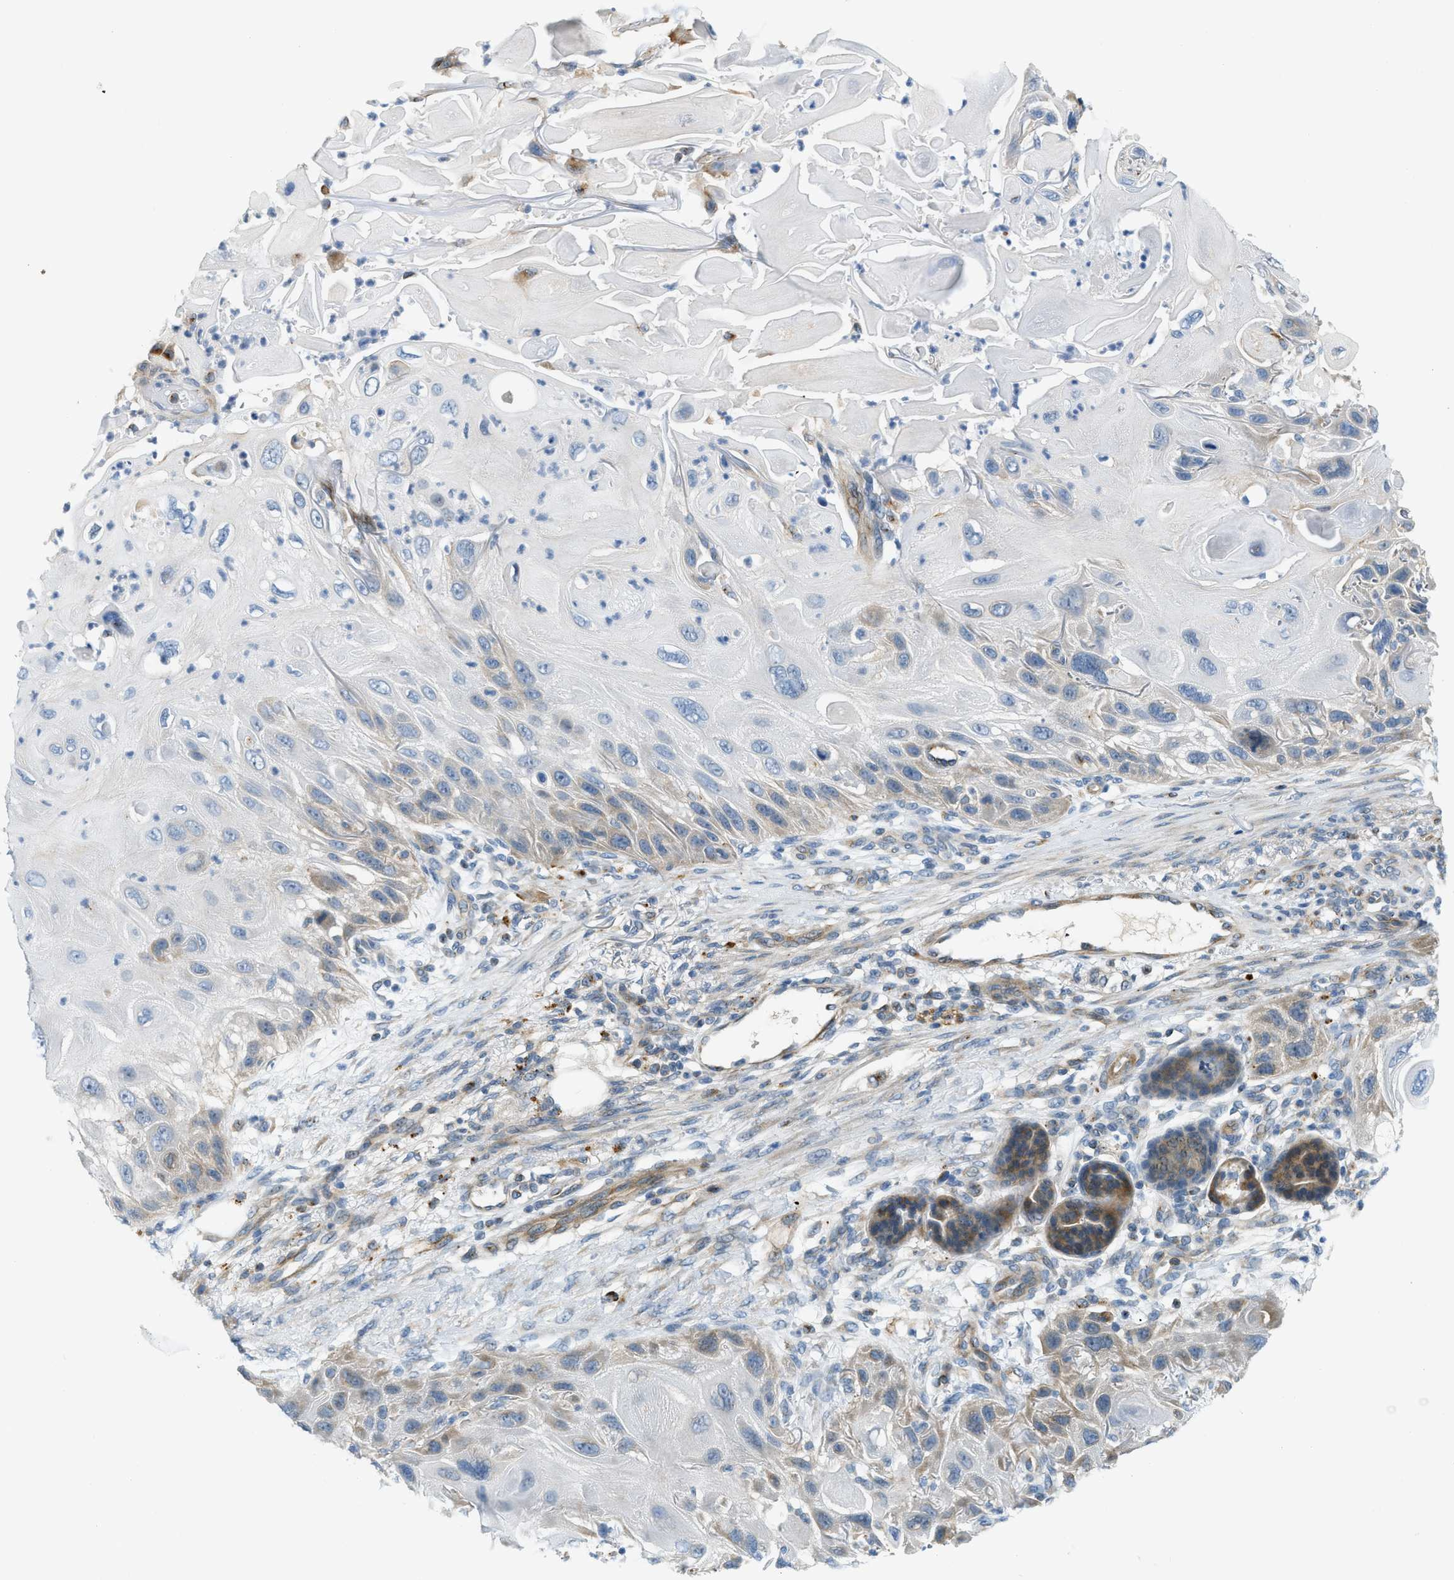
{"staining": {"intensity": "moderate", "quantity": "<25%", "location": "cytoplasmic/membranous"}, "tissue": "skin cancer", "cell_type": "Tumor cells", "image_type": "cancer", "snomed": [{"axis": "morphology", "description": "Squamous cell carcinoma, NOS"}, {"axis": "topography", "description": "Skin"}], "caption": "Protein expression analysis of skin cancer shows moderate cytoplasmic/membranous expression in about <25% of tumor cells. (DAB IHC with brightfield microscopy, high magnification).", "gene": "NME8", "patient": {"sex": "female", "age": 77}}